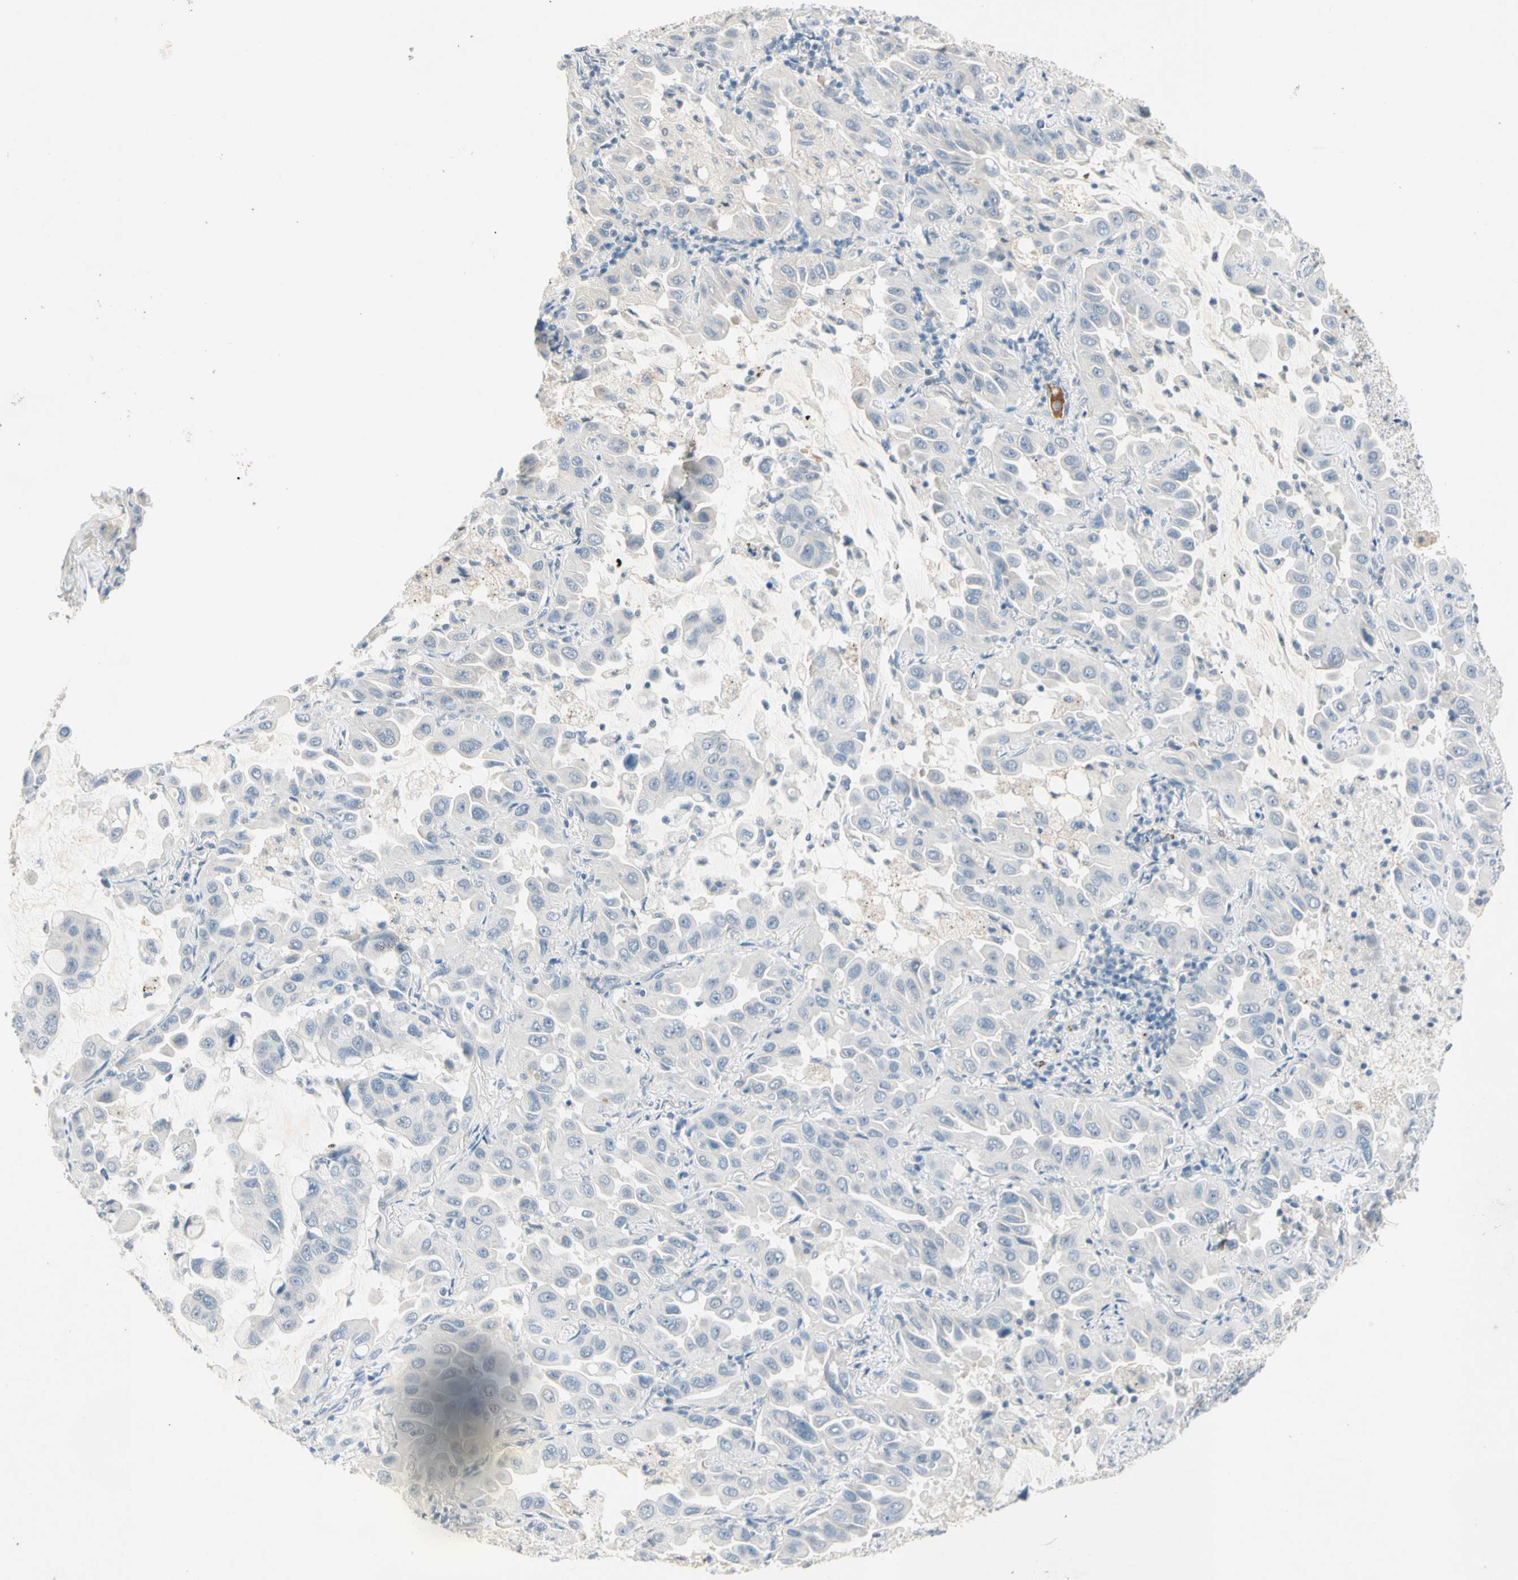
{"staining": {"intensity": "negative", "quantity": "none", "location": "none"}, "tissue": "lung cancer", "cell_type": "Tumor cells", "image_type": "cancer", "snomed": [{"axis": "morphology", "description": "Adenocarcinoma, NOS"}, {"axis": "topography", "description": "Lung"}], "caption": "Image shows no significant protein staining in tumor cells of lung cancer.", "gene": "SERPIND1", "patient": {"sex": "male", "age": 64}}